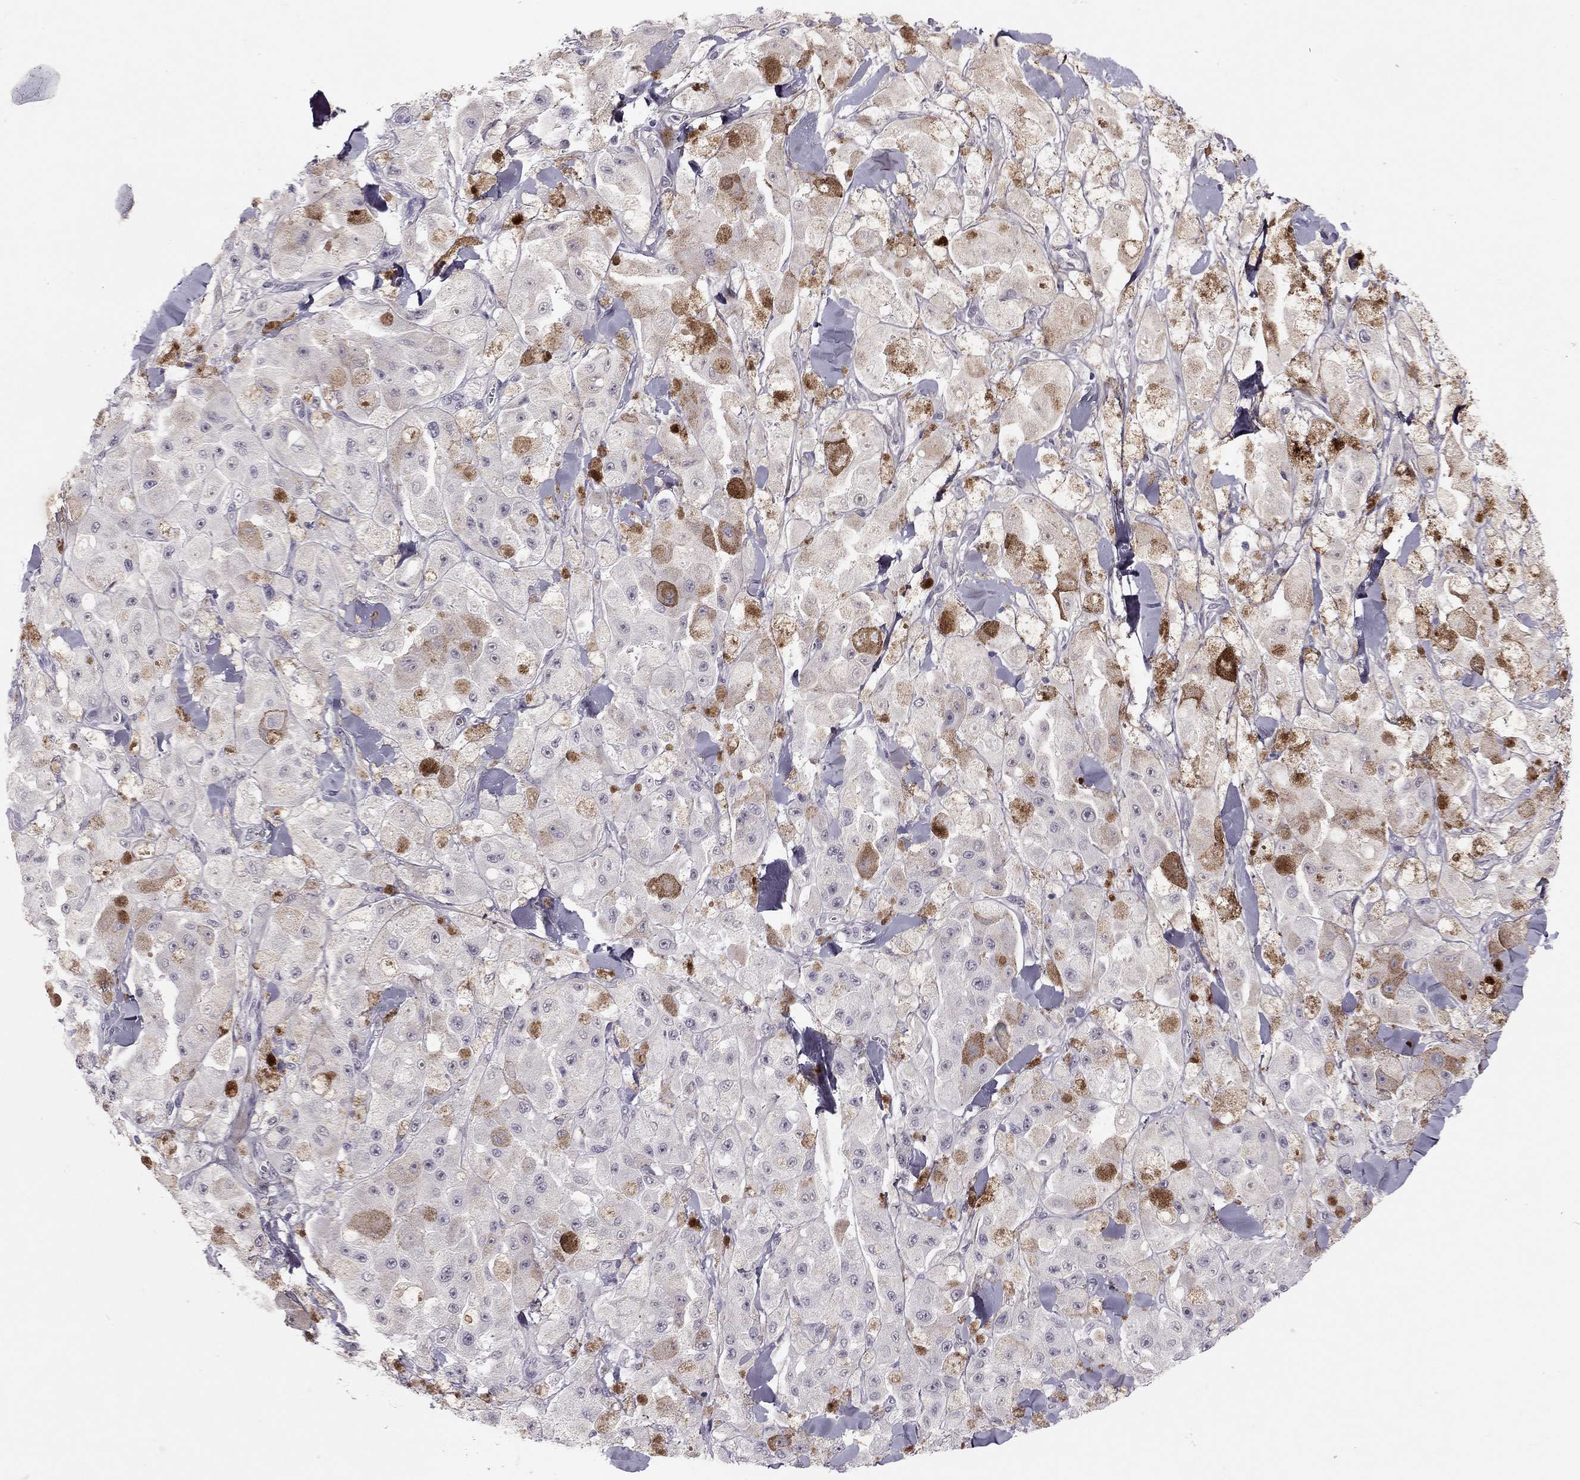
{"staining": {"intensity": "negative", "quantity": "none", "location": "none"}, "tissue": "melanoma", "cell_type": "Tumor cells", "image_type": "cancer", "snomed": [{"axis": "morphology", "description": "Malignant melanoma, NOS"}, {"axis": "topography", "description": "Skin"}], "caption": "The histopathology image reveals no significant staining in tumor cells of melanoma.", "gene": "ADORA2A", "patient": {"sex": "female", "age": 58}}